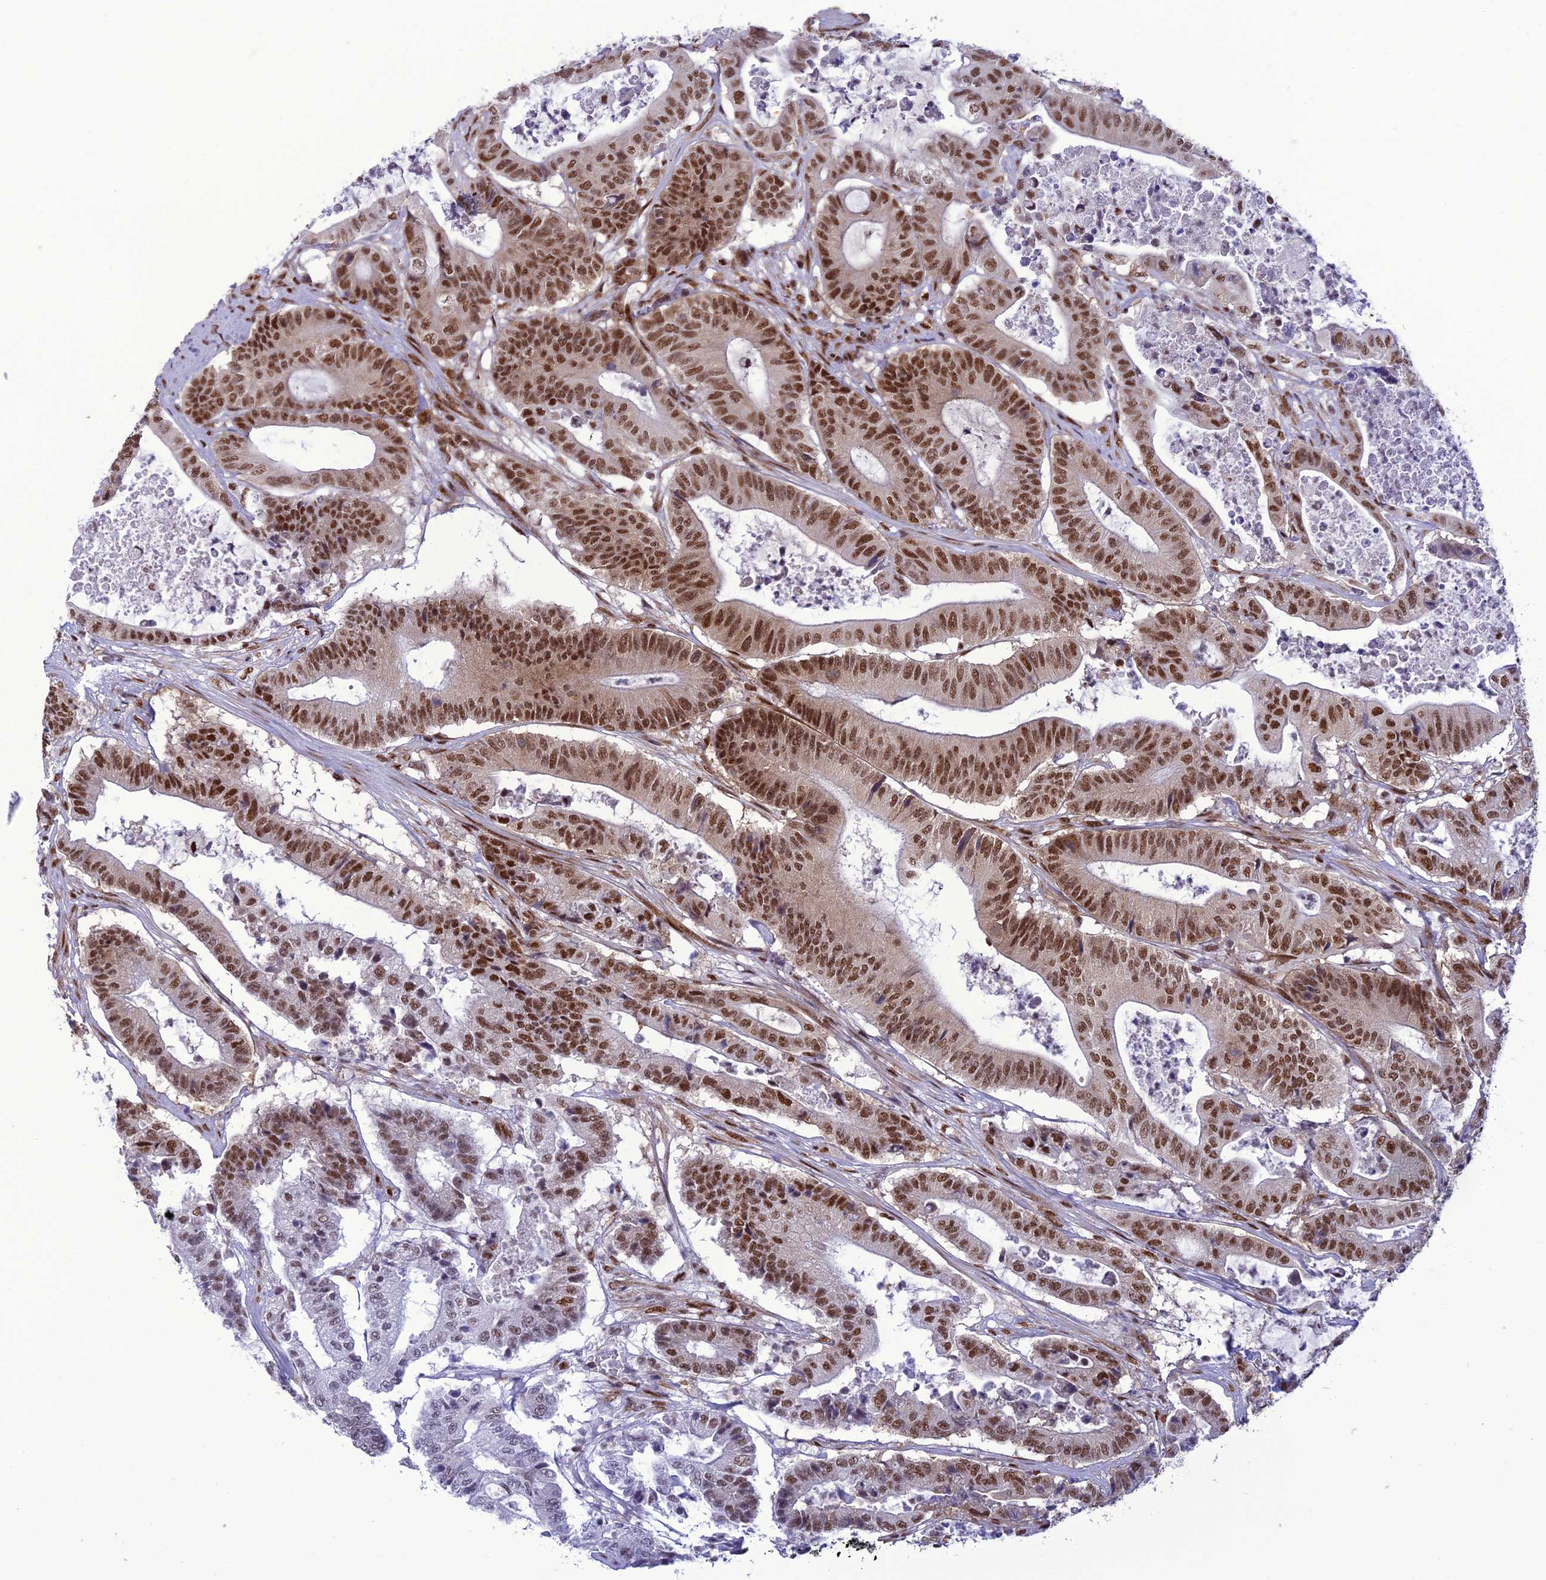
{"staining": {"intensity": "strong", "quantity": "25%-75%", "location": "nuclear"}, "tissue": "colorectal cancer", "cell_type": "Tumor cells", "image_type": "cancer", "snomed": [{"axis": "morphology", "description": "Adenocarcinoma, NOS"}, {"axis": "topography", "description": "Colon"}], "caption": "The immunohistochemical stain labels strong nuclear positivity in tumor cells of colorectal cancer tissue. Using DAB (brown) and hematoxylin (blue) stains, captured at high magnification using brightfield microscopy.", "gene": "DDX1", "patient": {"sex": "female", "age": 84}}